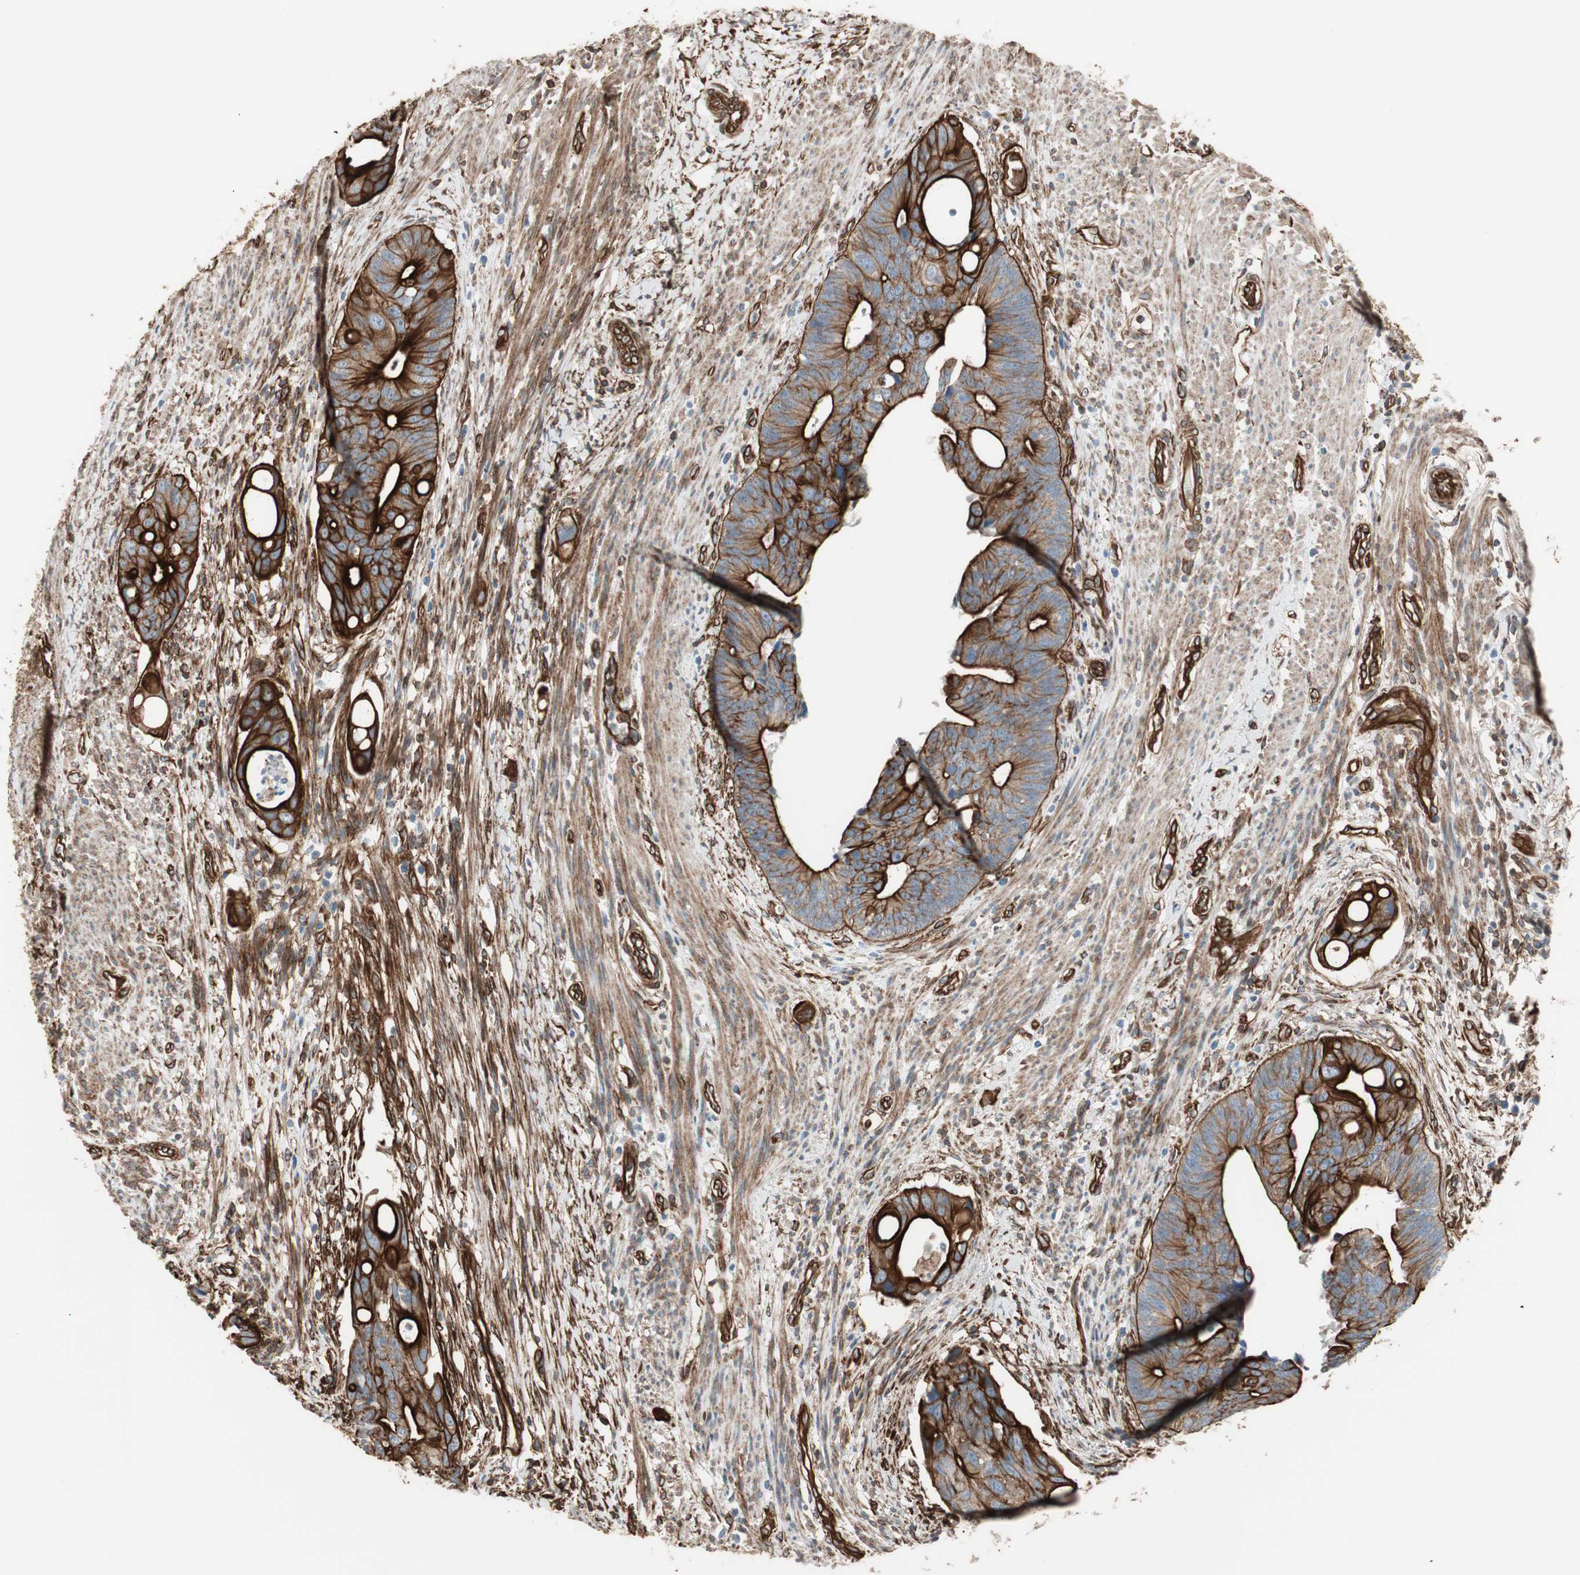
{"staining": {"intensity": "strong", "quantity": ">75%", "location": "cytoplasmic/membranous"}, "tissue": "colorectal cancer", "cell_type": "Tumor cells", "image_type": "cancer", "snomed": [{"axis": "morphology", "description": "Adenocarcinoma, NOS"}, {"axis": "topography", "description": "Colon"}], "caption": "A high-resolution micrograph shows immunohistochemistry (IHC) staining of adenocarcinoma (colorectal), which demonstrates strong cytoplasmic/membranous staining in approximately >75% of tumor cells.", "gene": "TCTA", "patient": {"sex": "female", "age": 57}}